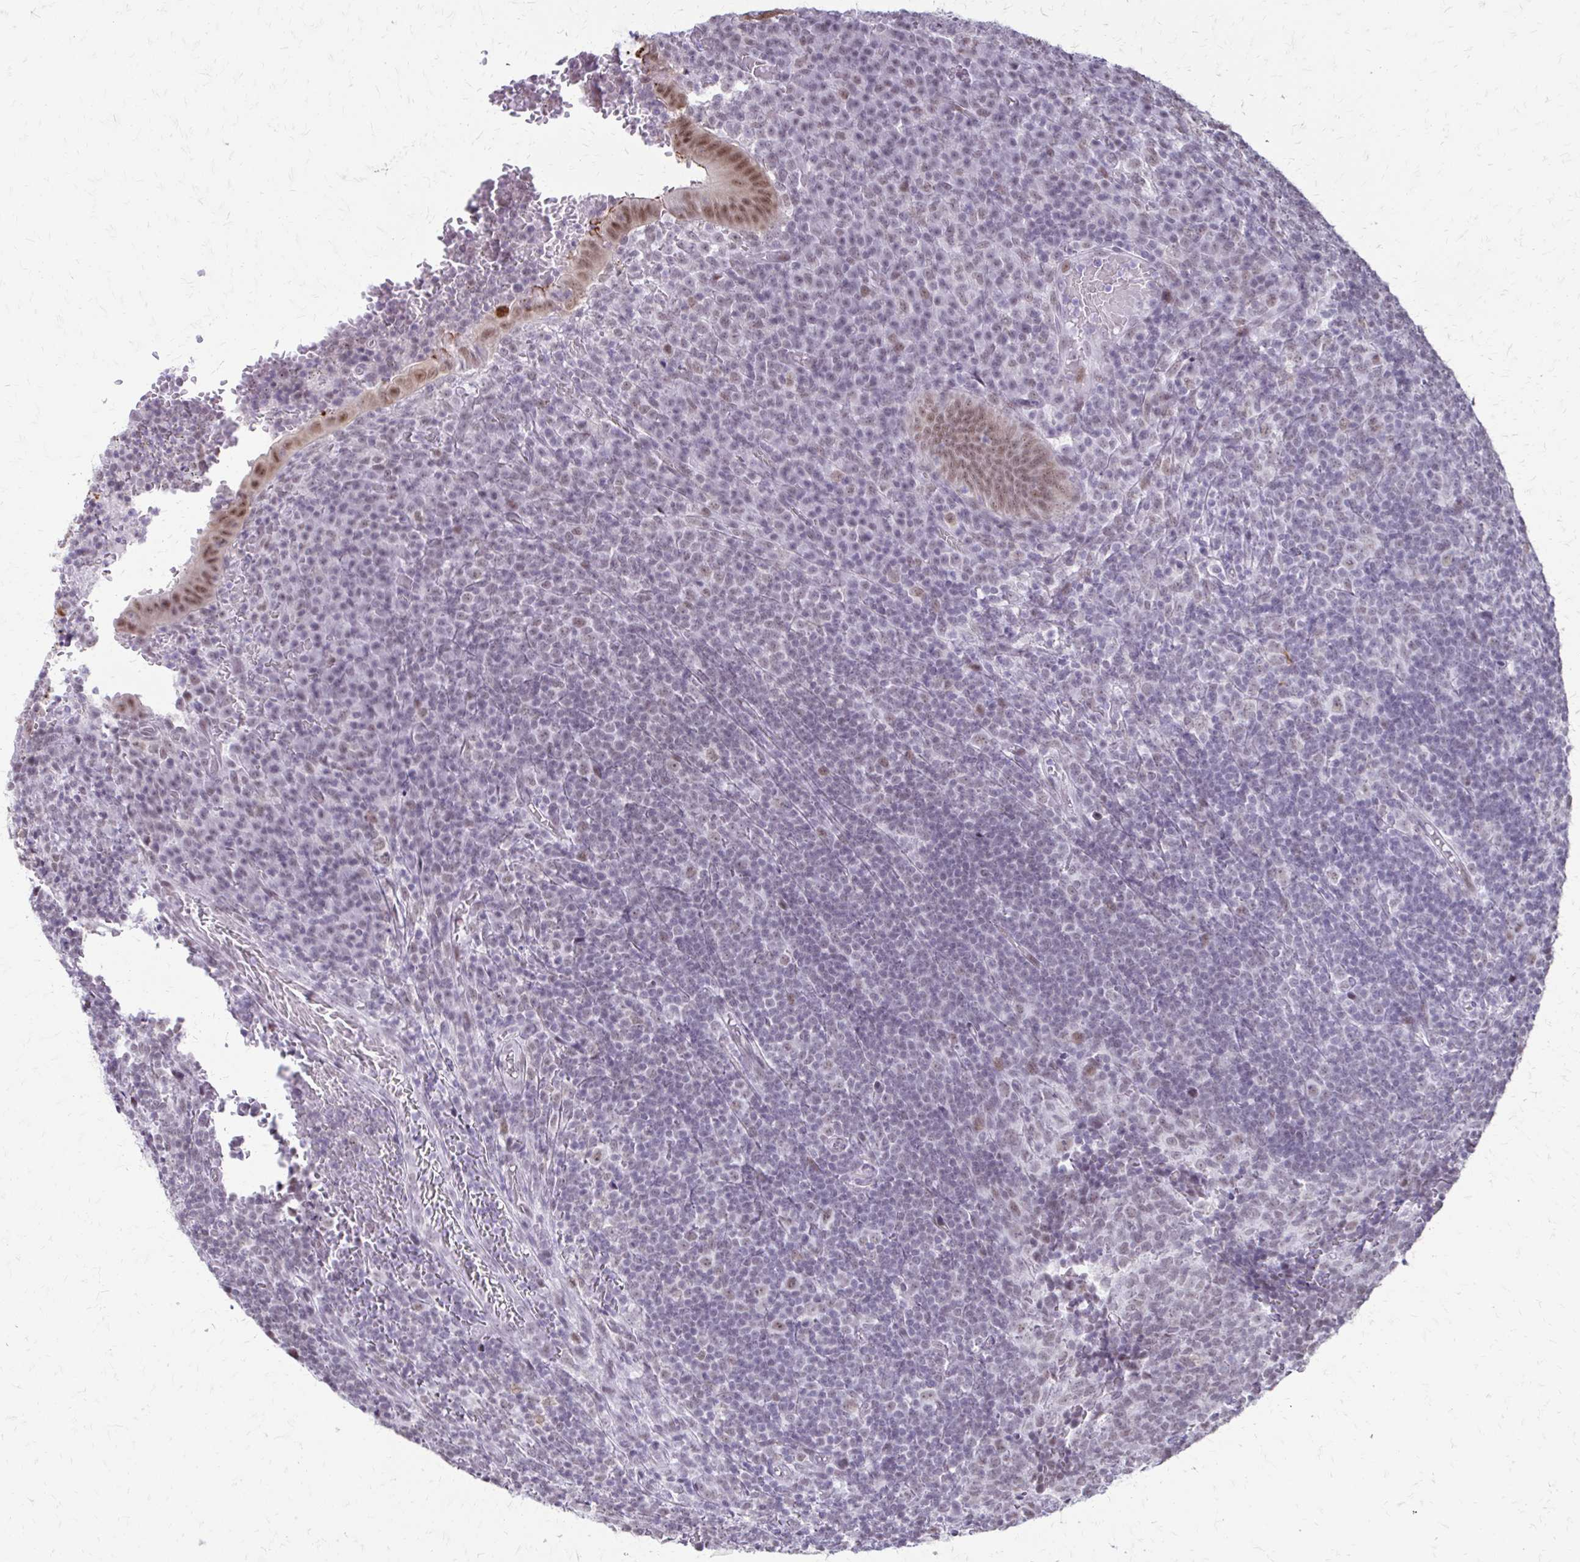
{"staining": {"intensity": "moderate", "quantity": ">75%", "location": "nuclear"}, "tissue": "appendix", "cell_type": "Glandular cells", "image_type": "normal", "snomed": [{"axis": "morphology", "description": "Normal tissue, NOS"}, {"axis": "topography", "description": "Appendix"}], "caption": "About >75% of glandular cells in unremarkable human appendix show moderate nuclear protein positivity as visualized by brown immunohistochemical staining.", "gene": "SS18", "patient": {"sex": "male", "age": 18}}